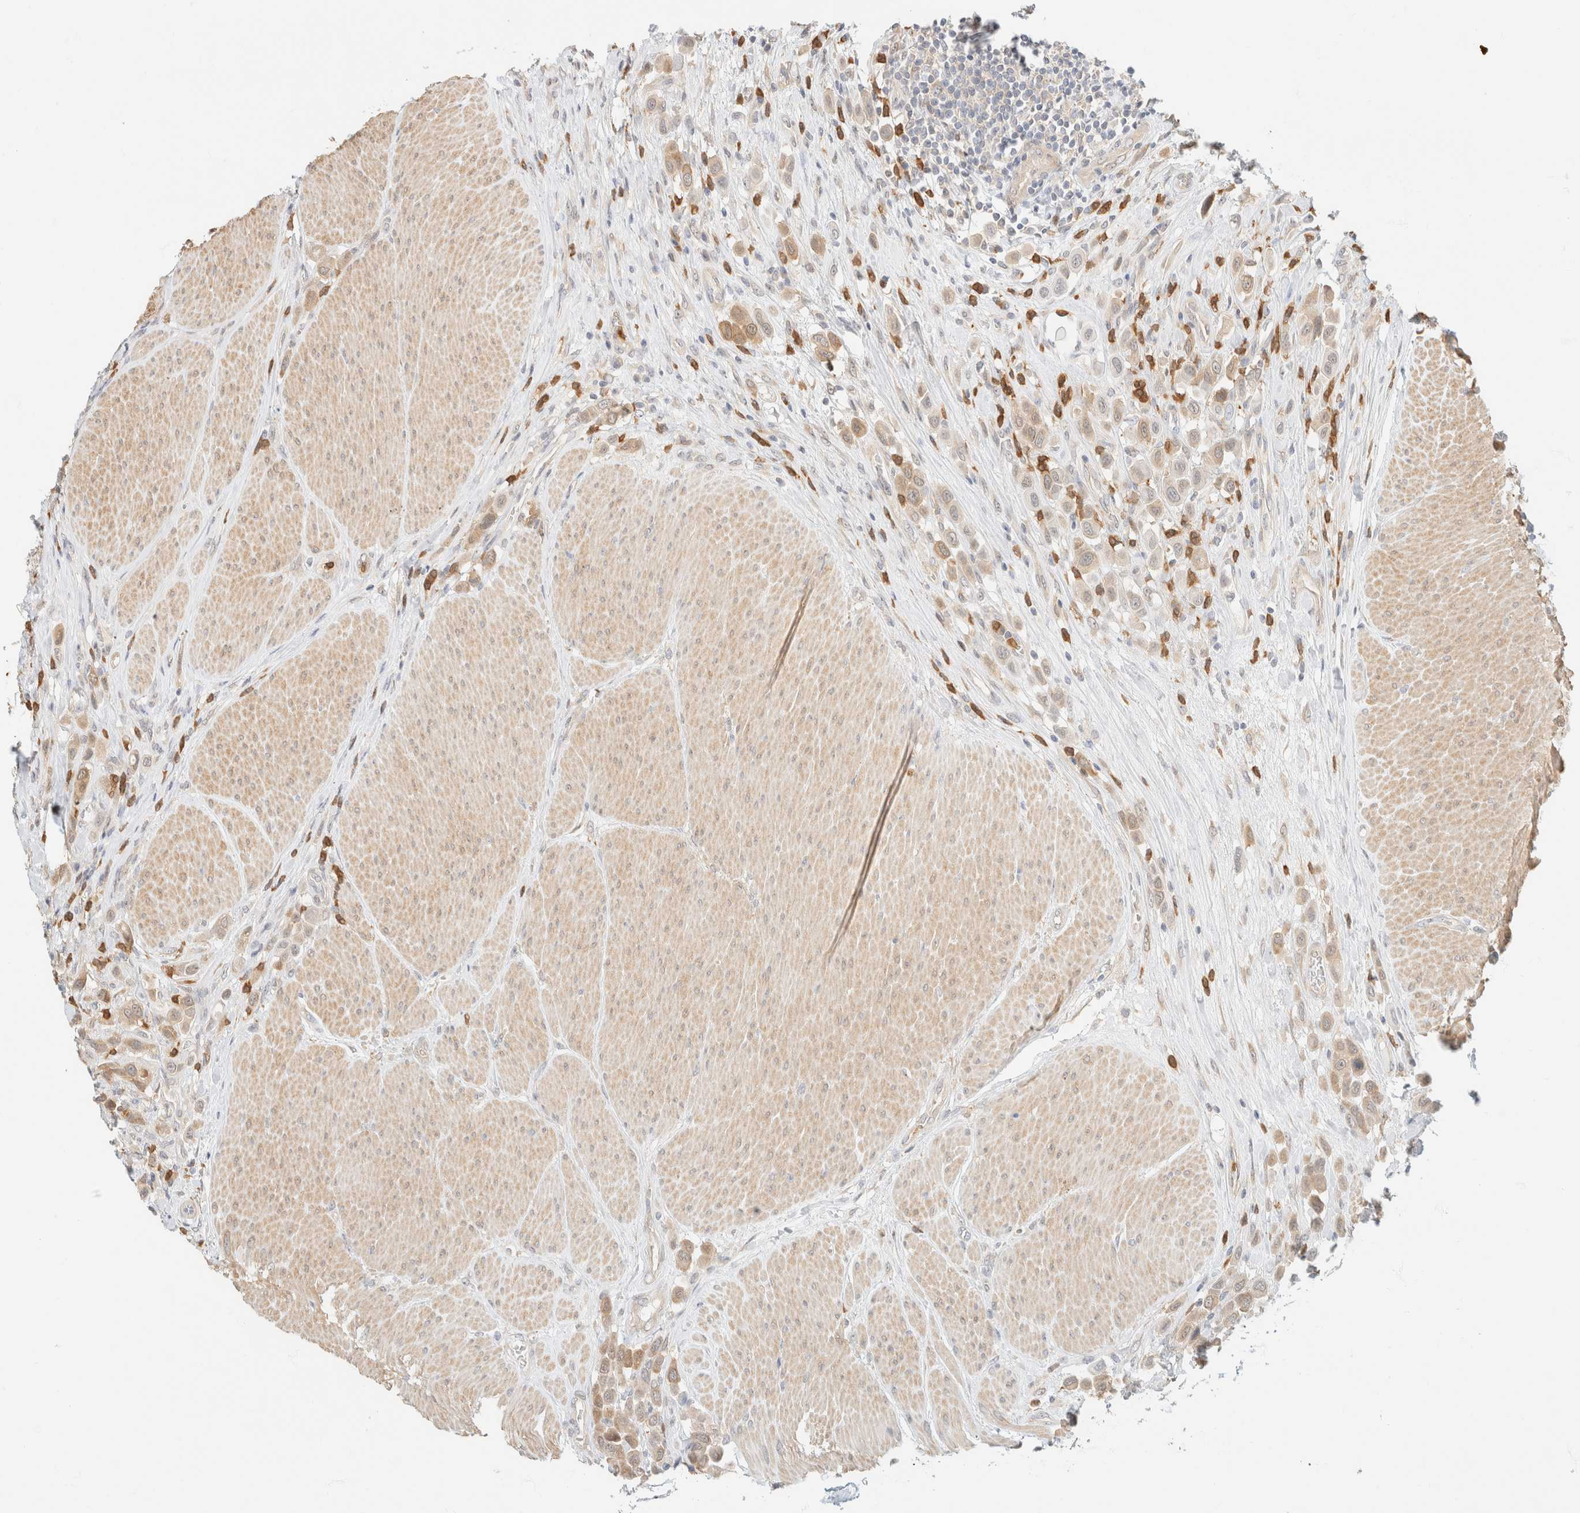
{"staining": {"intensity": "weak", "quantity": ">75%", "location": "cytoplasmic/membranous"}, "tissue": "urothelial cancer", "cell_type": "Tumor cells", "image_type": "cancer", "snomed": [{"axis": "morphology", "description": "Urothelial carcinoma, High grade"}, {"axis": "topography", "description": "Urinary bladder"}], "caption": "Immunohistochemical staining of urothelial cancer shows low levels of weak cytoplasmic/membranous positivity in approximately >75% of tumor cells.", "gene": "GPI", "patient": {"sex": "male", "age": 50}}